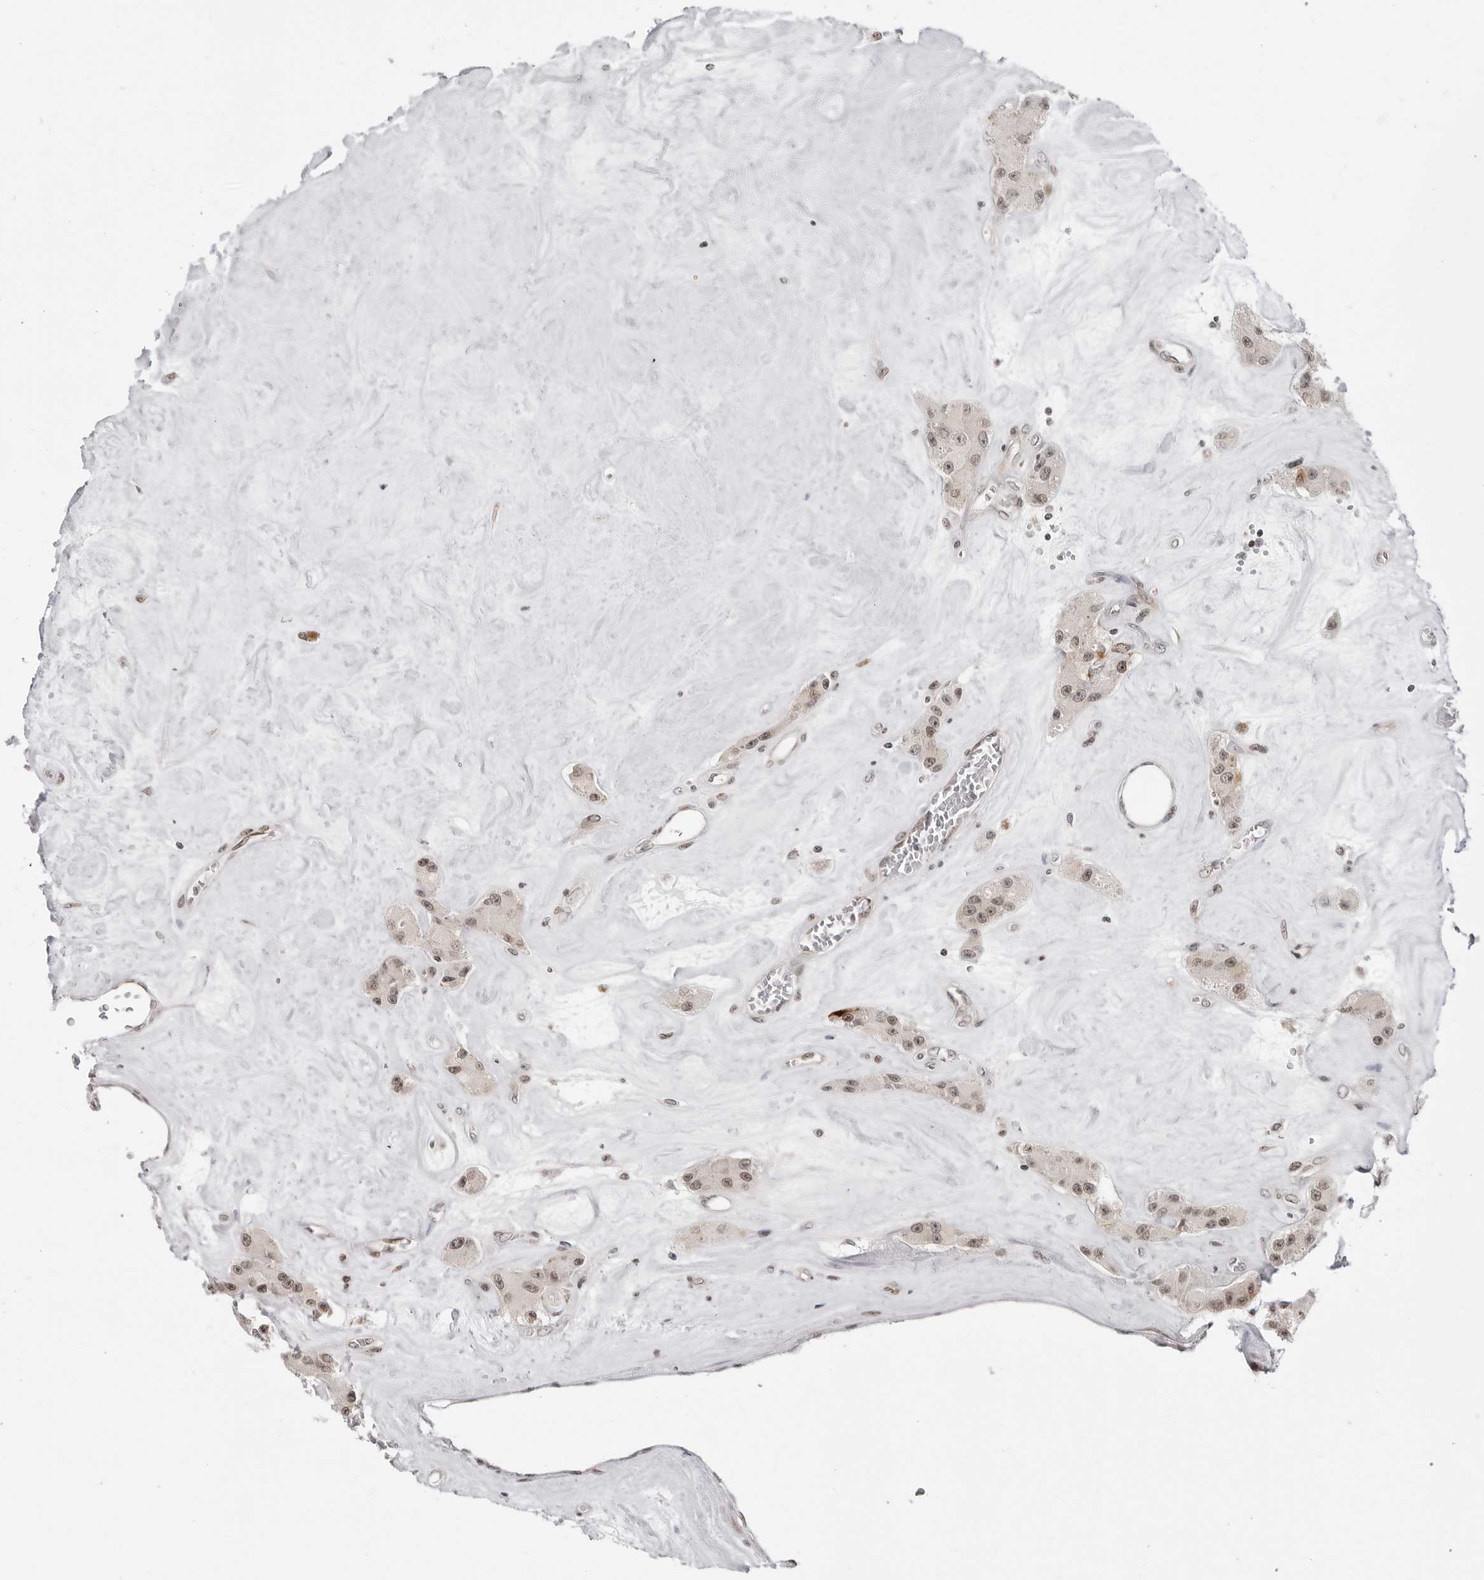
{"staining": {"intensity": "weak", "quantity": ">75%", "location": "nuclear"}, "tissue": "carcinoid", "cell_type": "Tumor cells", "image_type": "cancer", "snomed": [{"axis": "morphology", "description": "Carcinoid, malignant, NOS"}, {"axis": "topography", "description": "Pancreas"}], "caption": "Weak nuclear protein positivity is present in approximately >75% of tumor cells in carcinoid (malignant).", "gene": "C8orf33", "patient": {"sex": "male", "age": 41}}